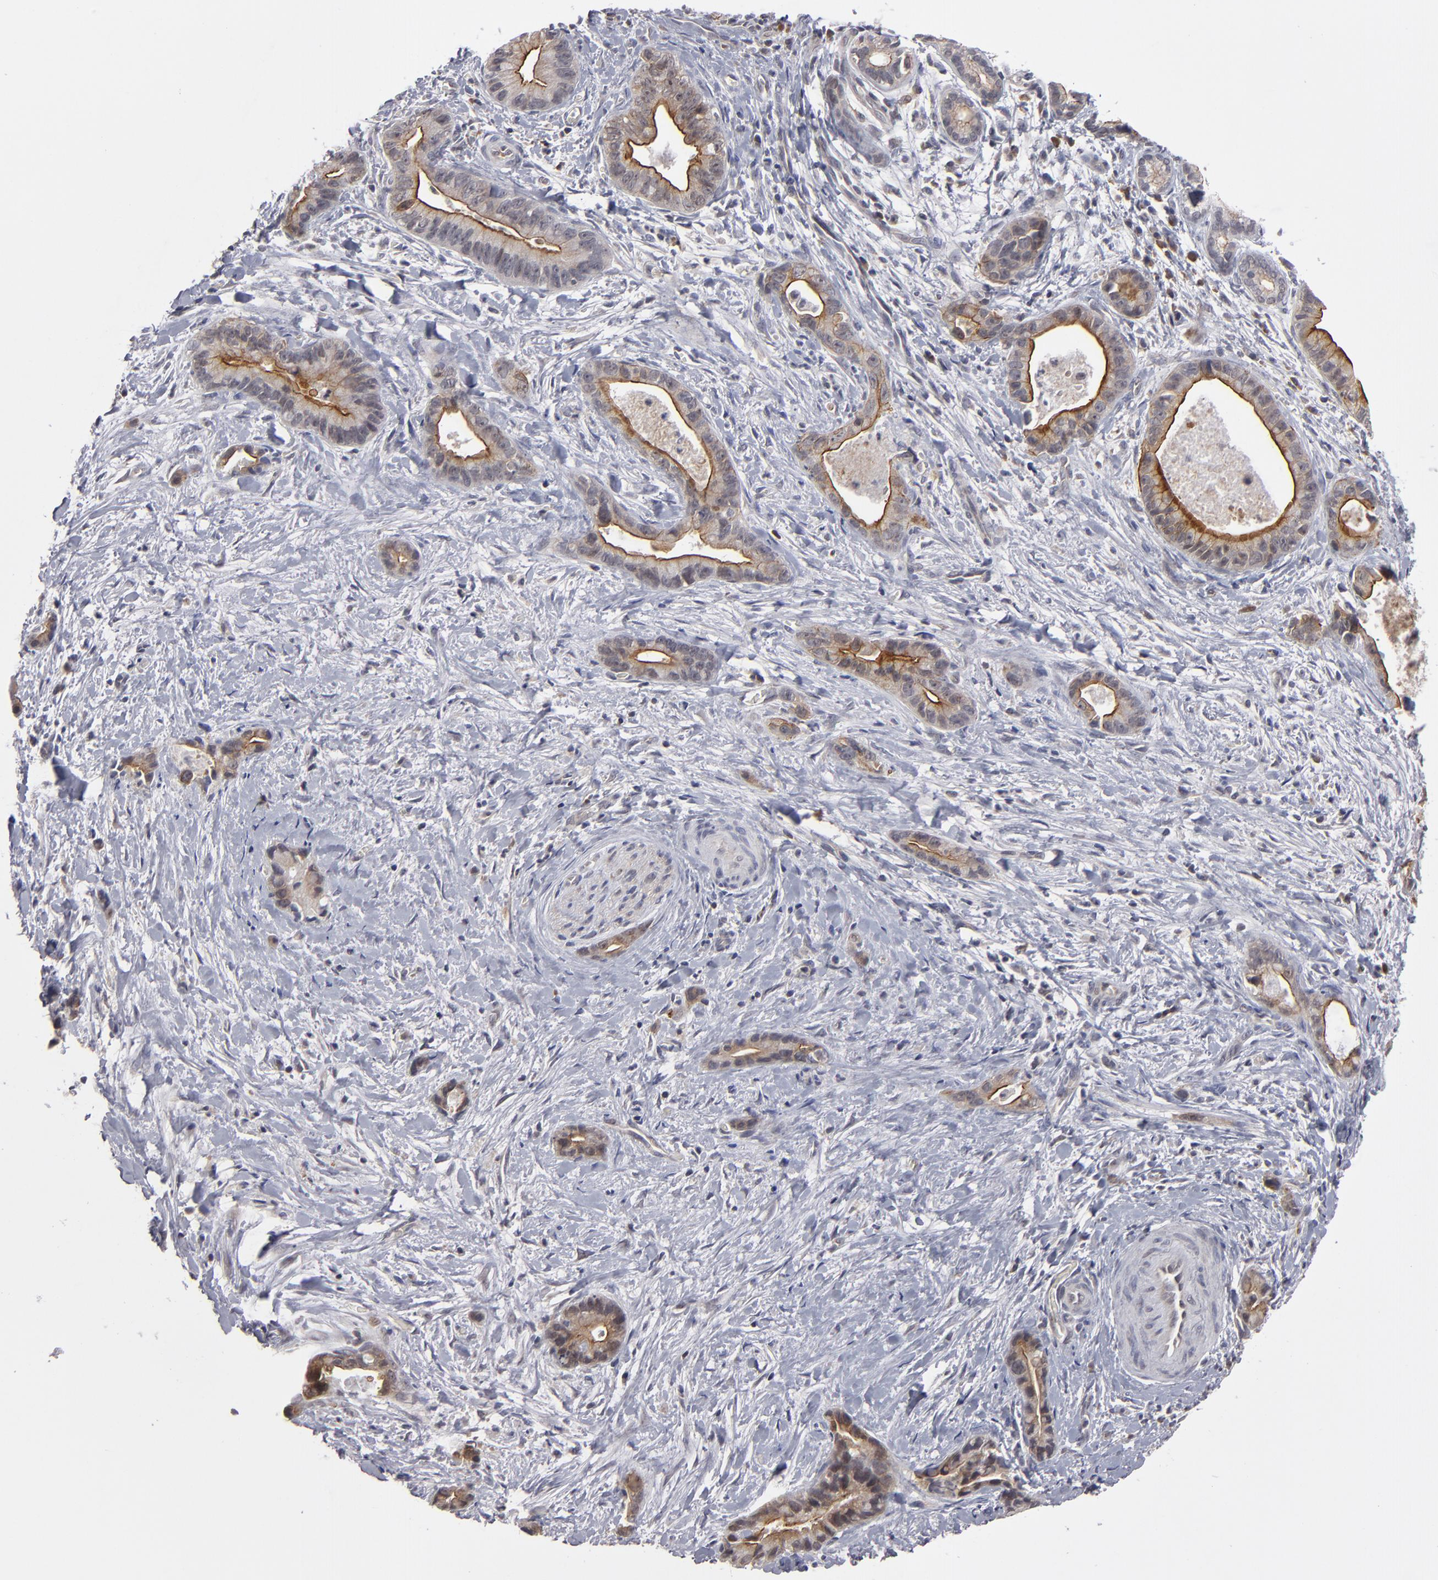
{"staining": {"intensity": "moderate", "quantity": ">75%", "location": "cytoplasmic/membranous"}, "tissue": "liver cancer", "cell_type": "Tumor cells", "image_type": "cancer", "snomed": [{"axis": "morphology", "description": "Cholangiocarcinoma"}, {"axis": "topography", "description": "Liver"}], "caption": "Immunohistochemical staining of cholangiocarcinoma (liver) displays medium levels of moderate cytoplasmic/membranous staining in approximately >75% of tumor cells. The staining was performed using DAB (3,3'-diaminobenzidine) to visualize the protein expression in brown, while the nuclei were stained in blue with hematoxylin (Magnification: 20x).", "gene": "GLCCI1", "patient": {"sex": "female", "age": 55}}